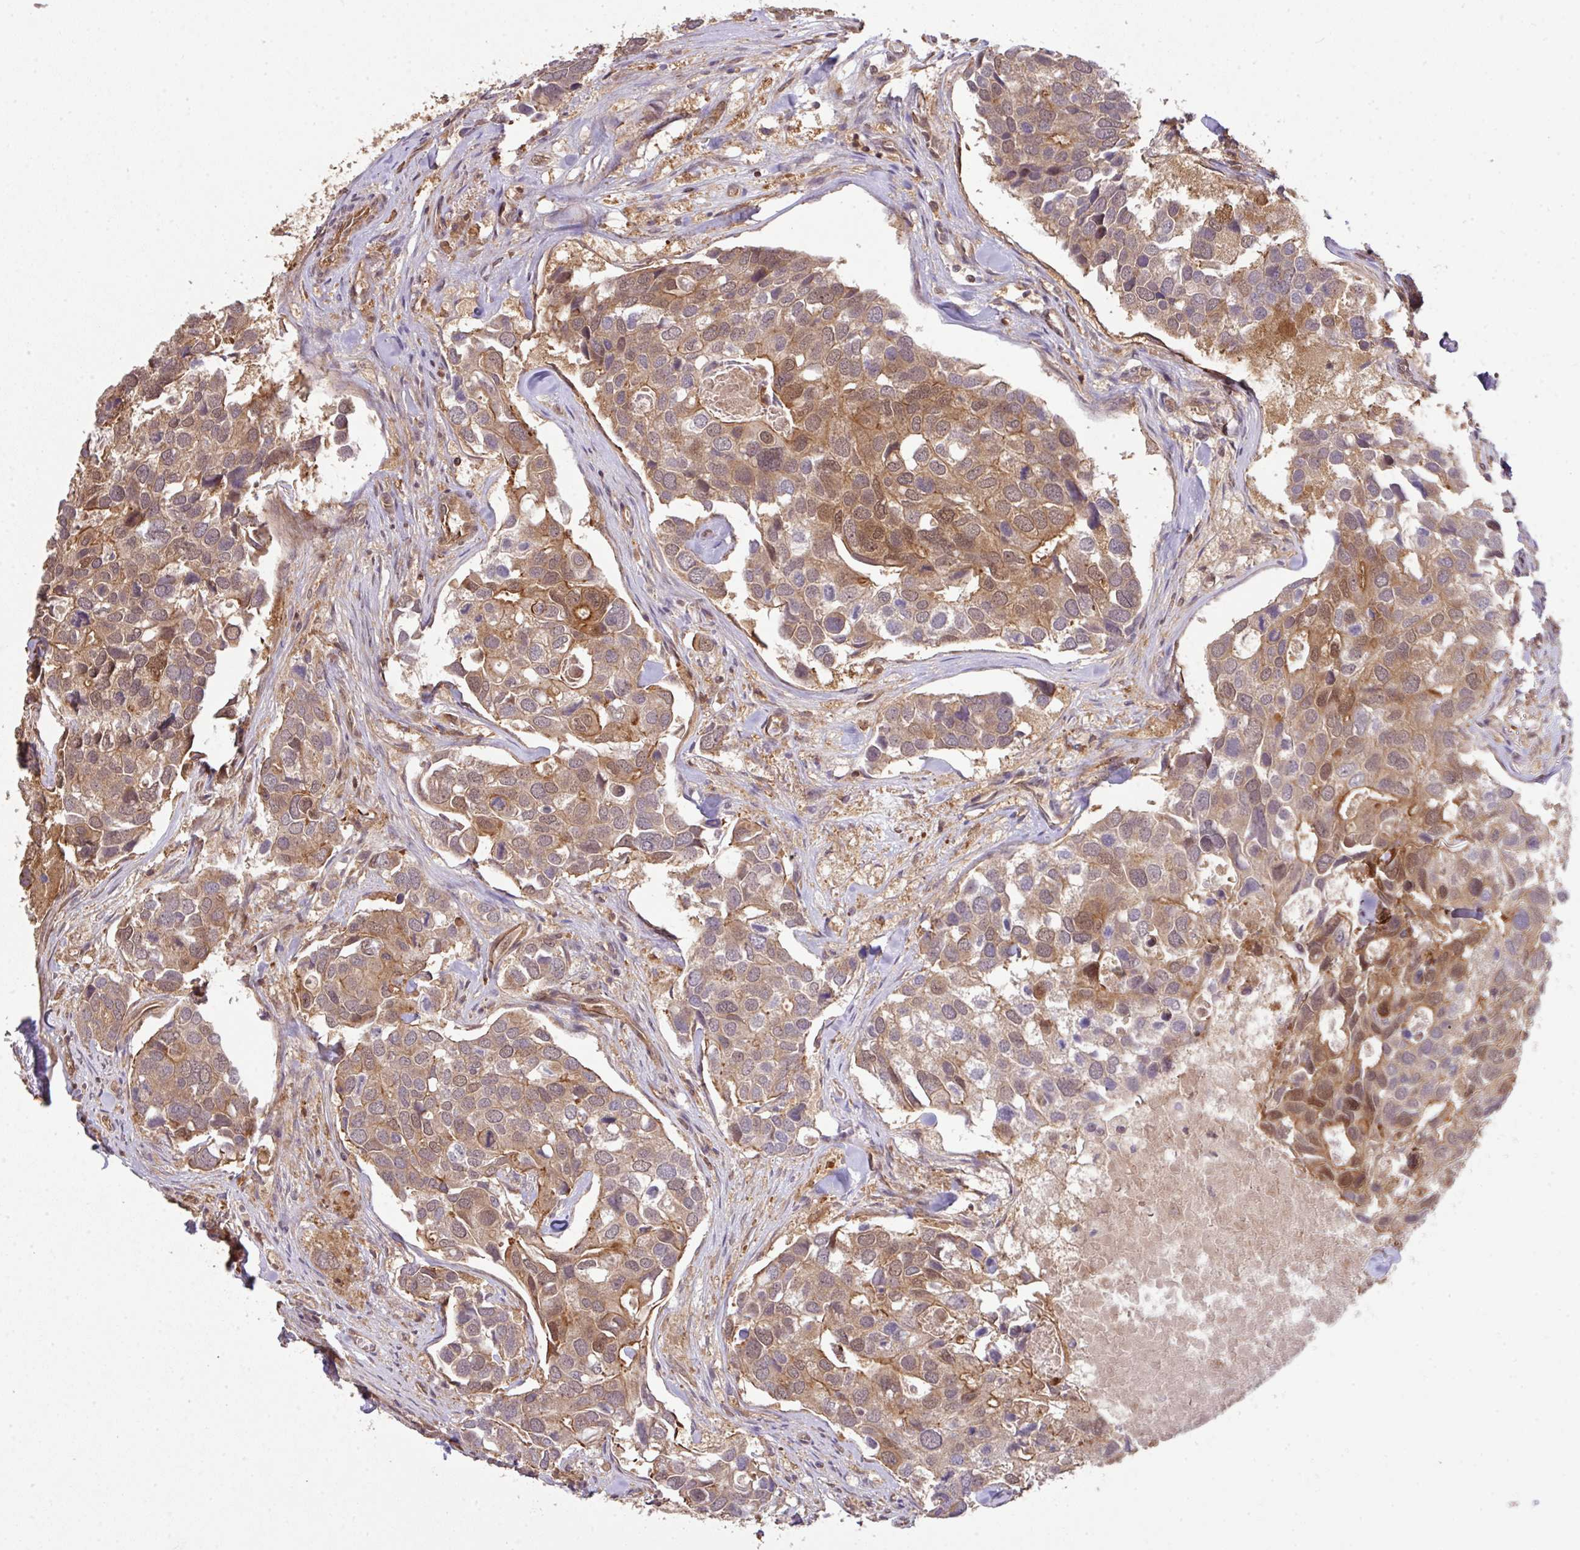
{"staining": {"intensity": "moderate", "quantity": ">75%", "location": "cytoplasmic/membranous,nuclear"}, "tissue": "breast cancer", "cell_type": "Tumor cells", "image_type": "cancer", "snomed": [{"axis": "morphology", "description": "Duct carcinoma"}, {"axis": "topography", "description": "Breast"}], "caption": "A brown stain highlights moderate cytoplasmic/membranous and nuclear staining of a protein in breast cancer (intraductal carcinoma) tumor cells.", "gene": "ARPIN", "patient": {"sex": "female", "age": 83}}